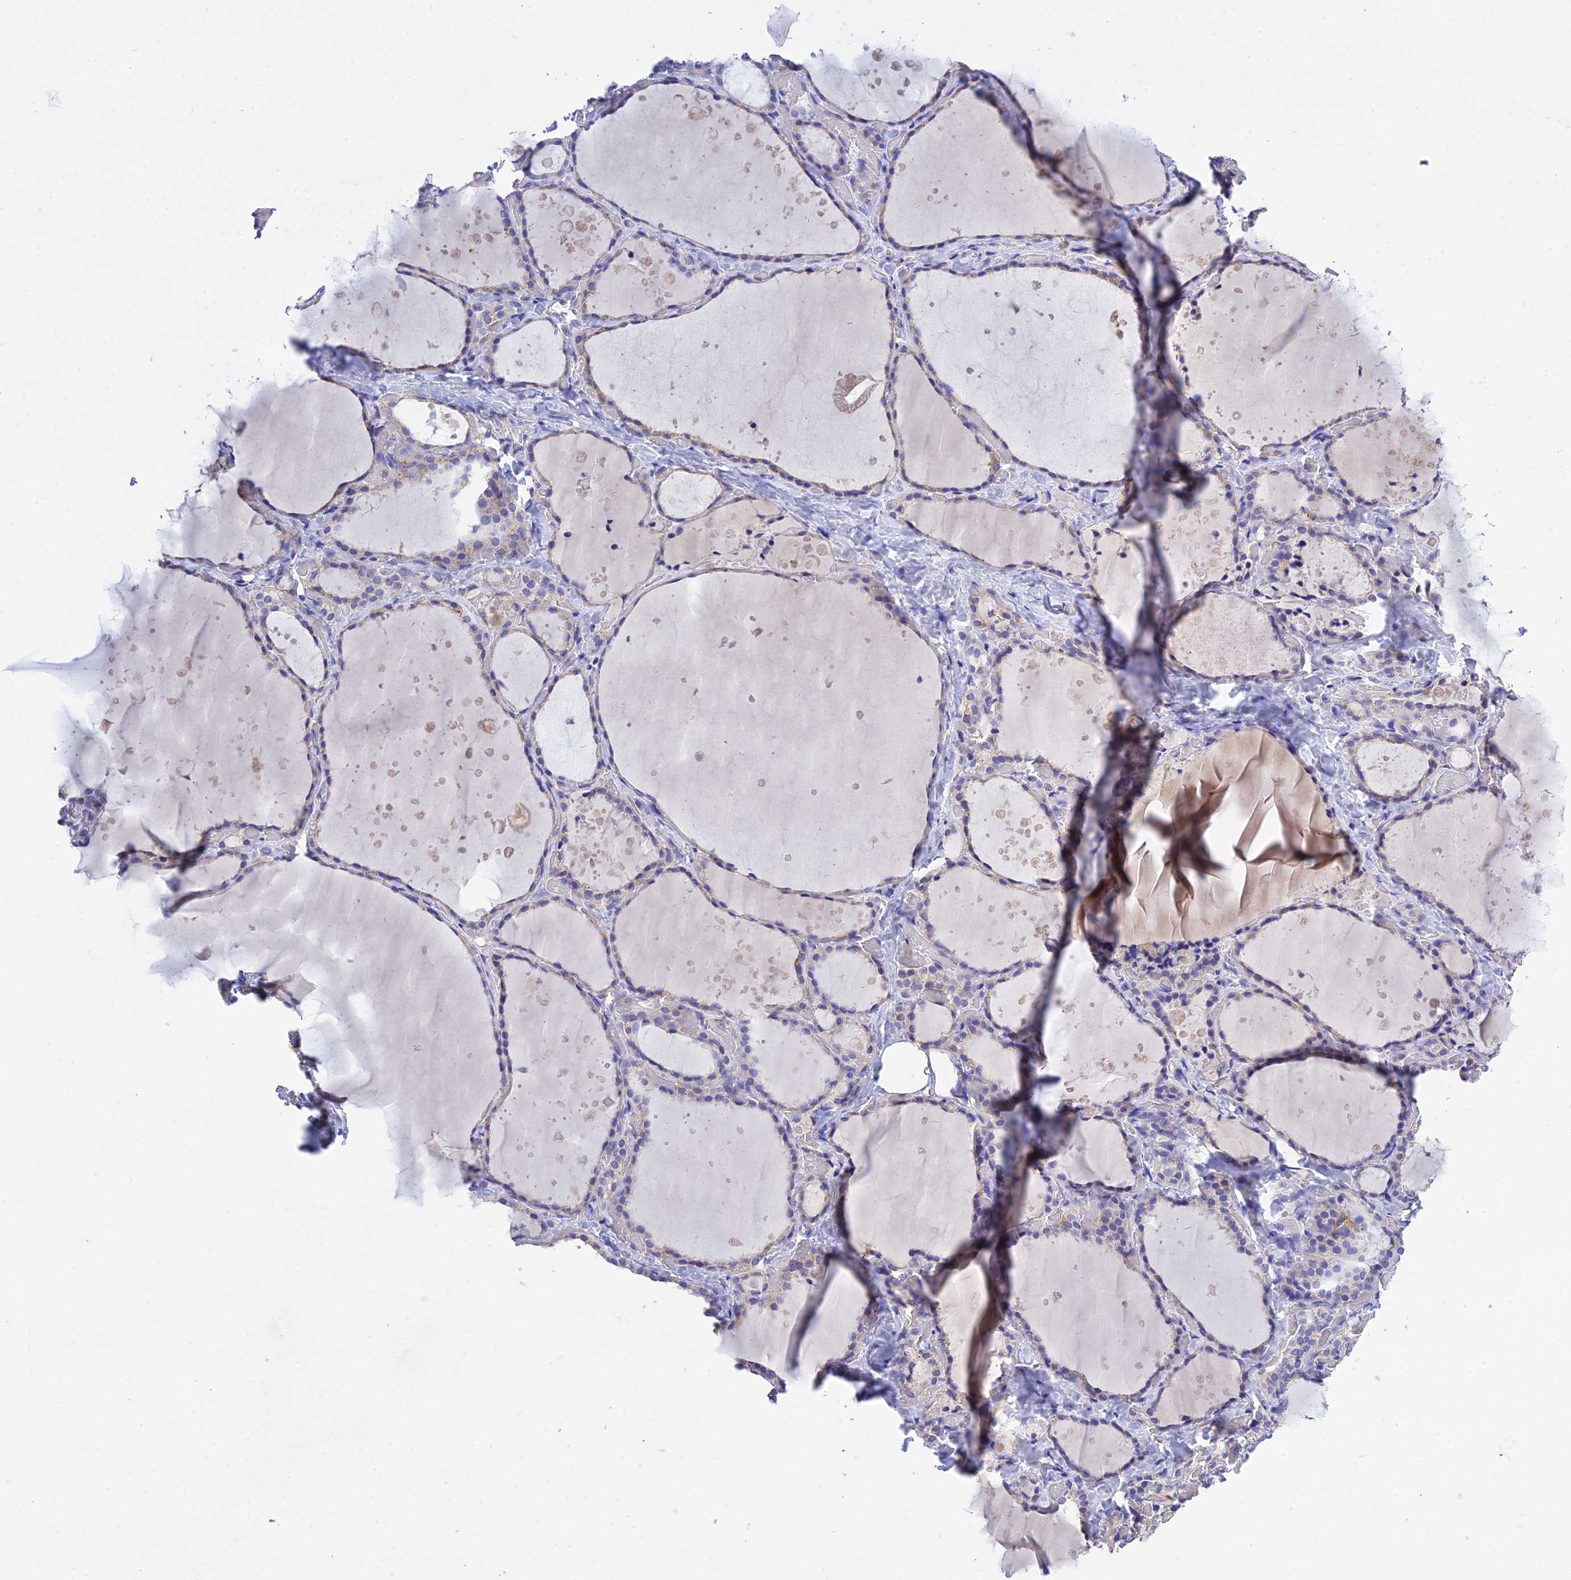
{"staining": {"intensity": "negative", "quantity": "none", "location": "none"}, "tissue": "thyroid gland", "cell_type": "Glandular cells", "image_type": "normal", "snomed": [{"axis": "morphology", "description": "Normal tissue, NOS"}, {"axis": "topography", "description": "Thyroid gland"}], "caption": "This histopathology image is of normal thyroid gland stained with immunohistochemistry to label a protein in brown with the nuclei are counter-stained blue. There is no staining in glandular cells.", "gene": "MS4A5", "patient": {"sex": "female", "age": 44}}